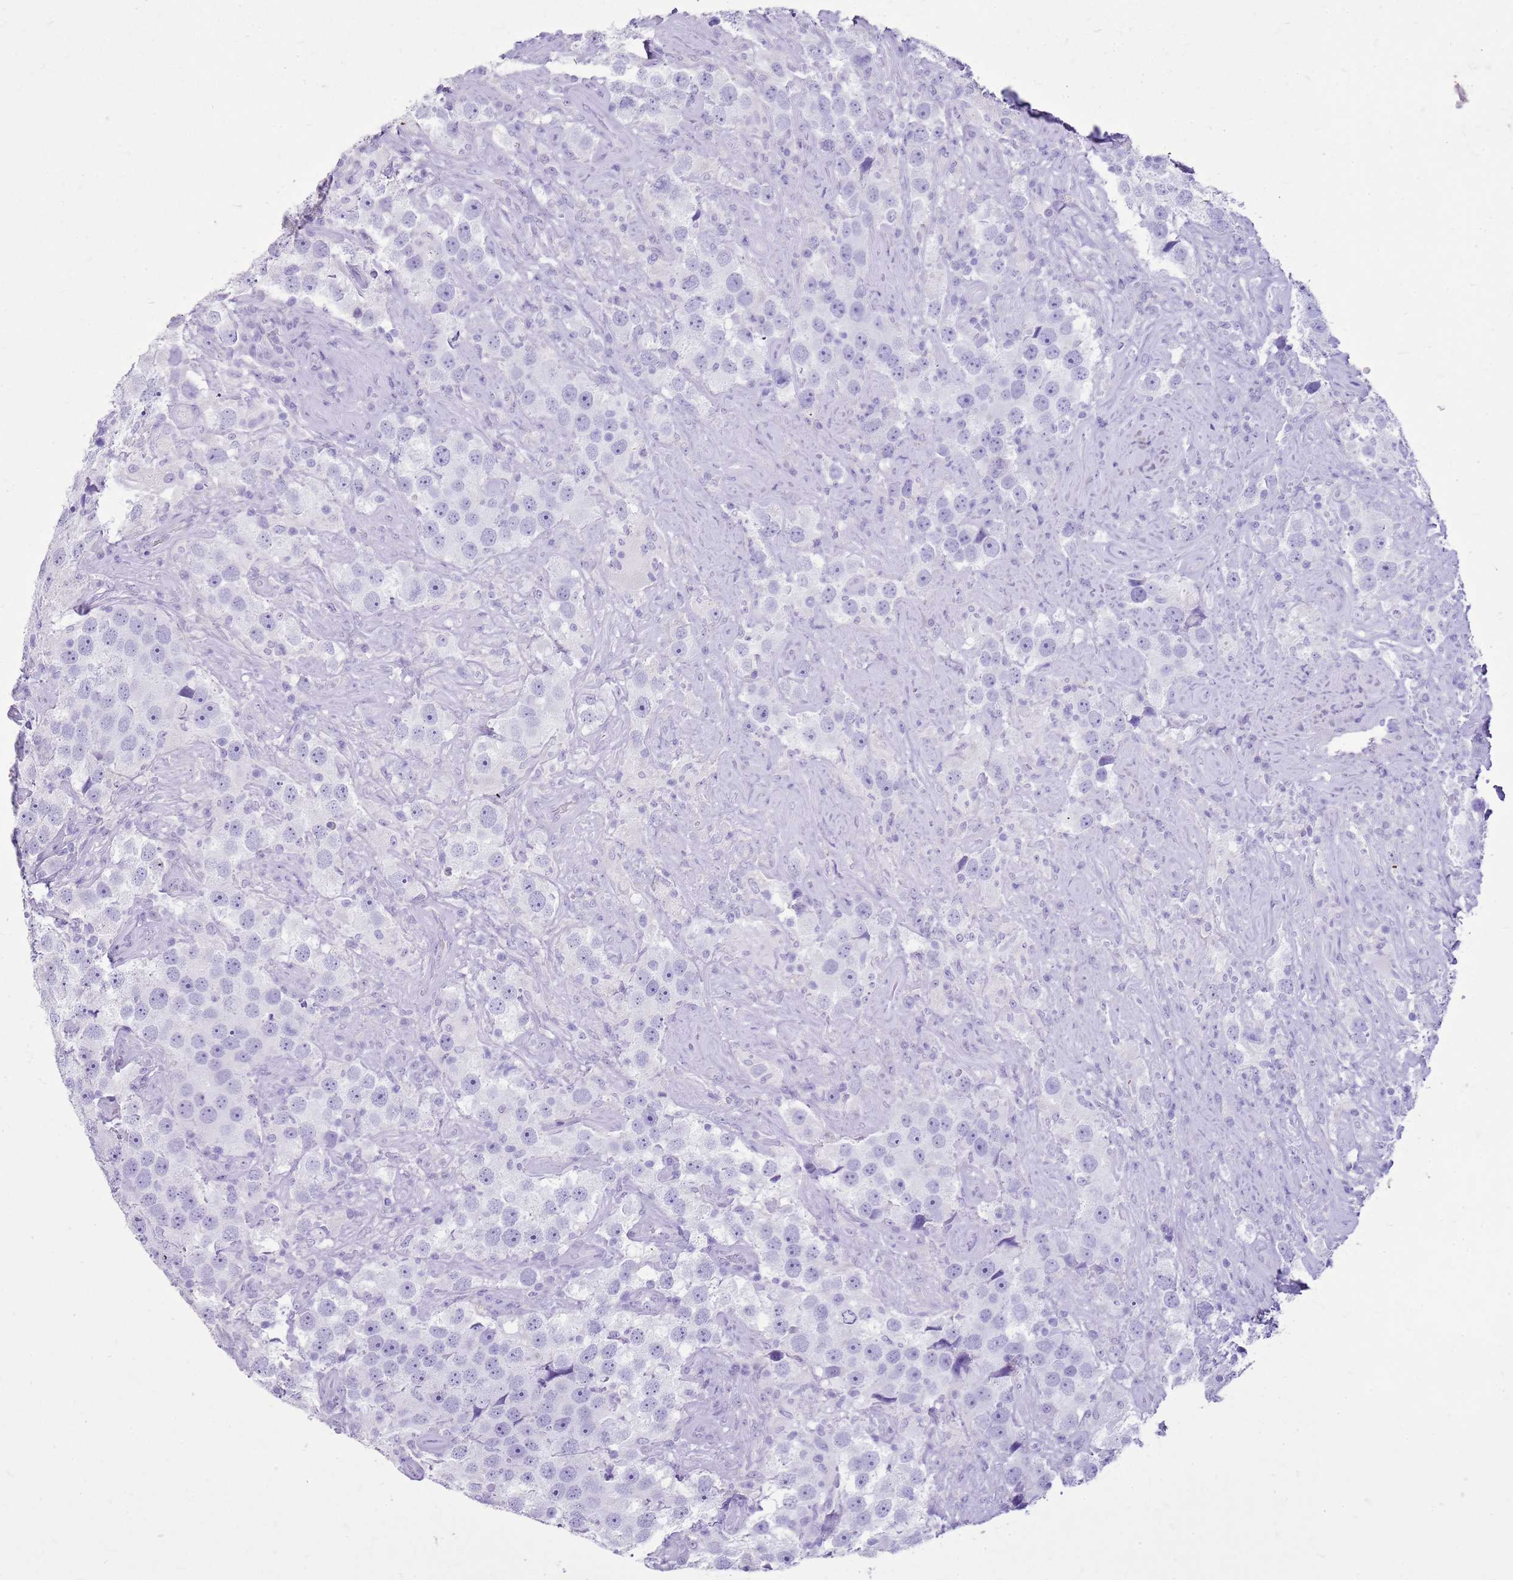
{"staining": {"intensity": "negative", "quantity": "none", "location": "none"}, "tissue": "testis cancer", "cell_type": "Tumor cells", "image_type": "cancer", "snomed": [{"axis": "morphology", "description": "Seminoma, NOS"}, {"axis": "topography", "description": "Testis"}], "caption": "Immunohistochemistry (IHC) histopathology image of neoplastic tissue: human seminoma (testis) stained with DAB reveals no significant protein positivity in tumor cells.", "gene": "CA8", "patient": {"sex": "male", "age": 49}}